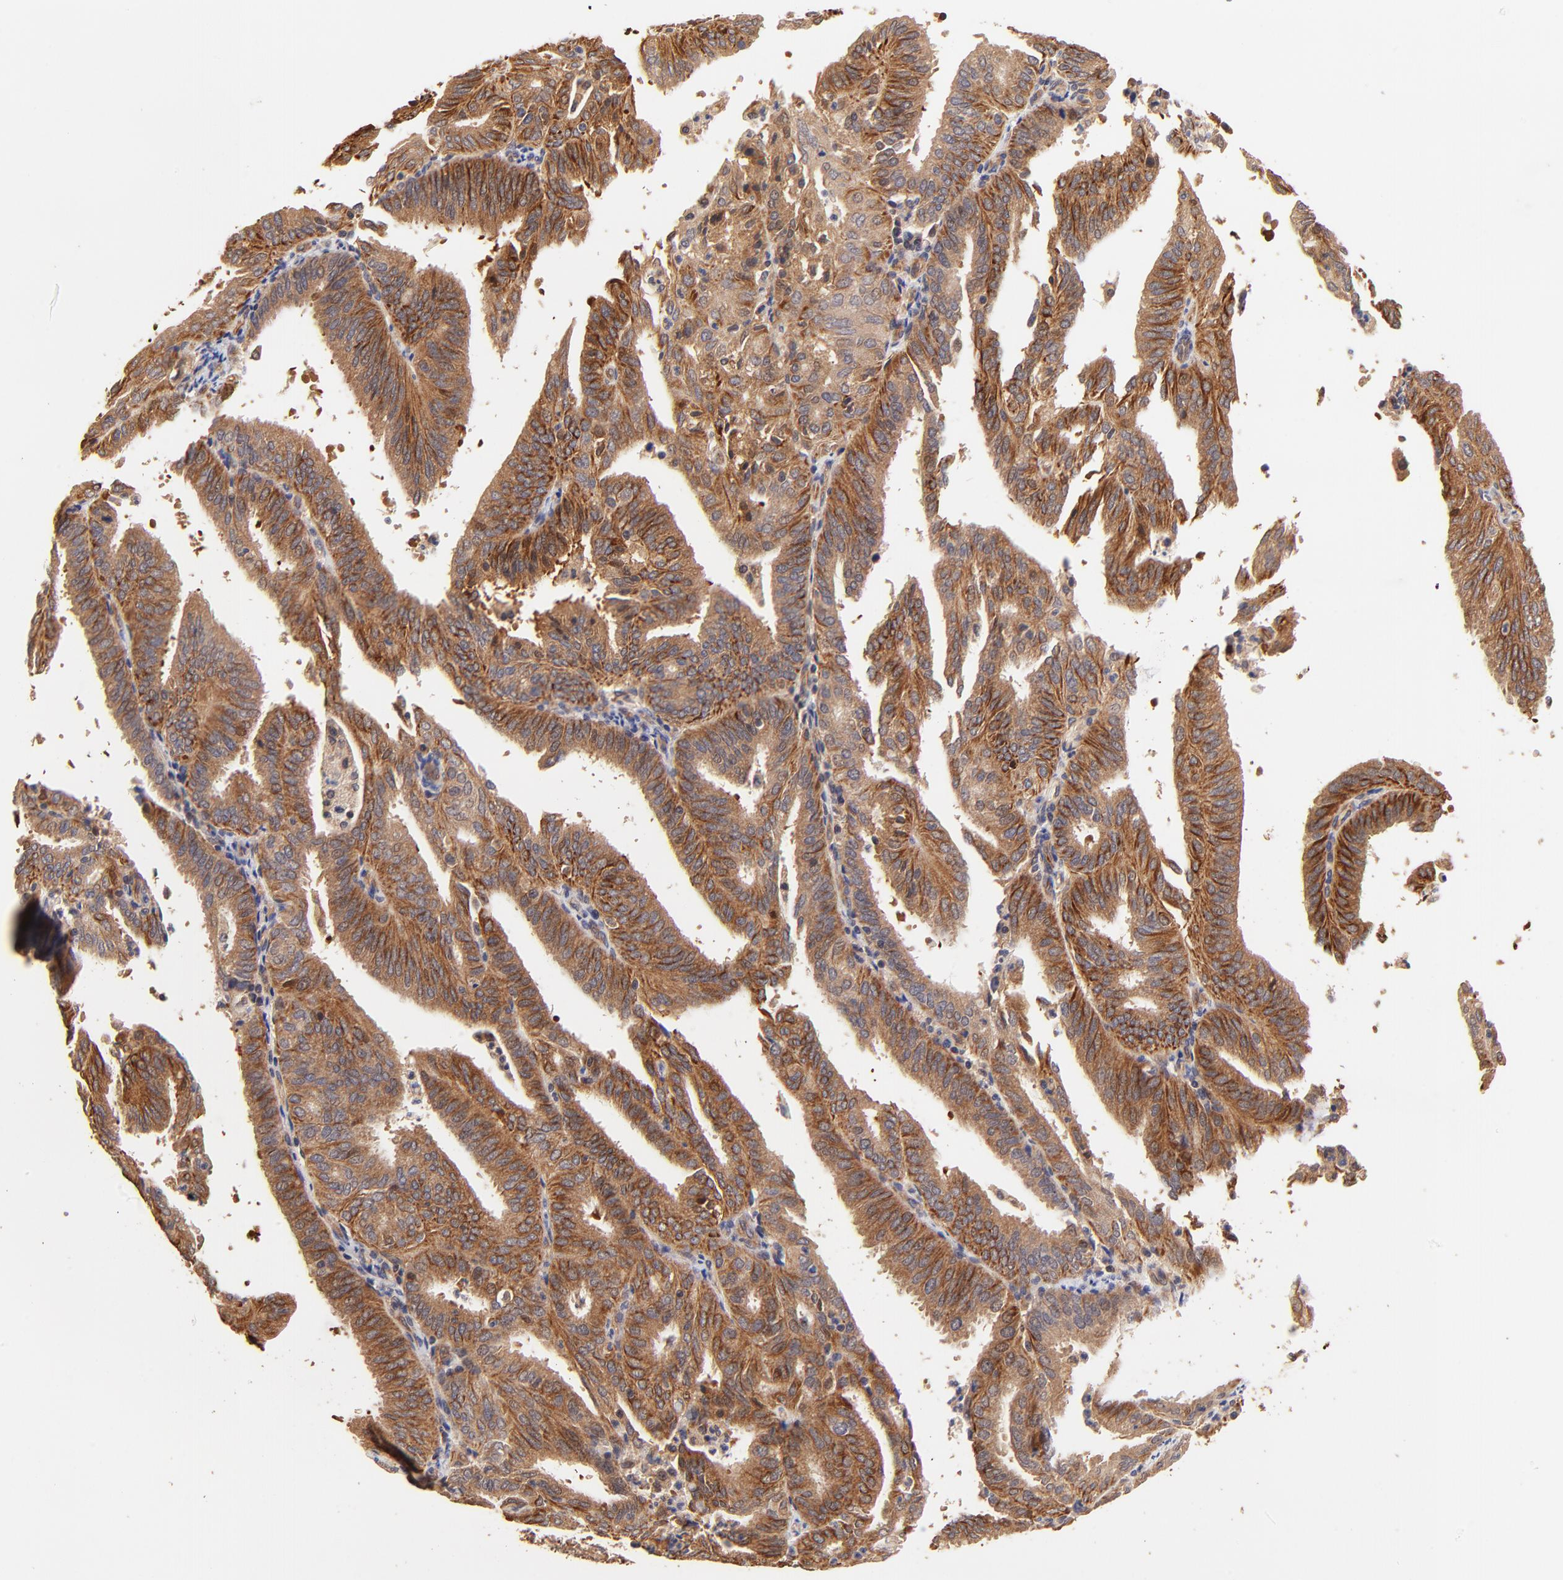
{"staining": {"intensity": "moderate", "quantity": ">75%", "location": "cytoplasmic/membranous"}, "tissue": "endometrial cancer", "cell_type": "Tumor cells", "image_type": "cancer", "snomed": [{"axis": "morphology", "description": "Adenocarcinoma, NOS"}, {"axis": "topography", "description": "Endometrium"}], "caption": "The immunohistochemical stain labels moderate cytoplasmic/membranous staining in tumor cells of endometrial cancer tissue.", "gene": "TNFAIP3", "patient": {"sex": "female", "age": 59}}